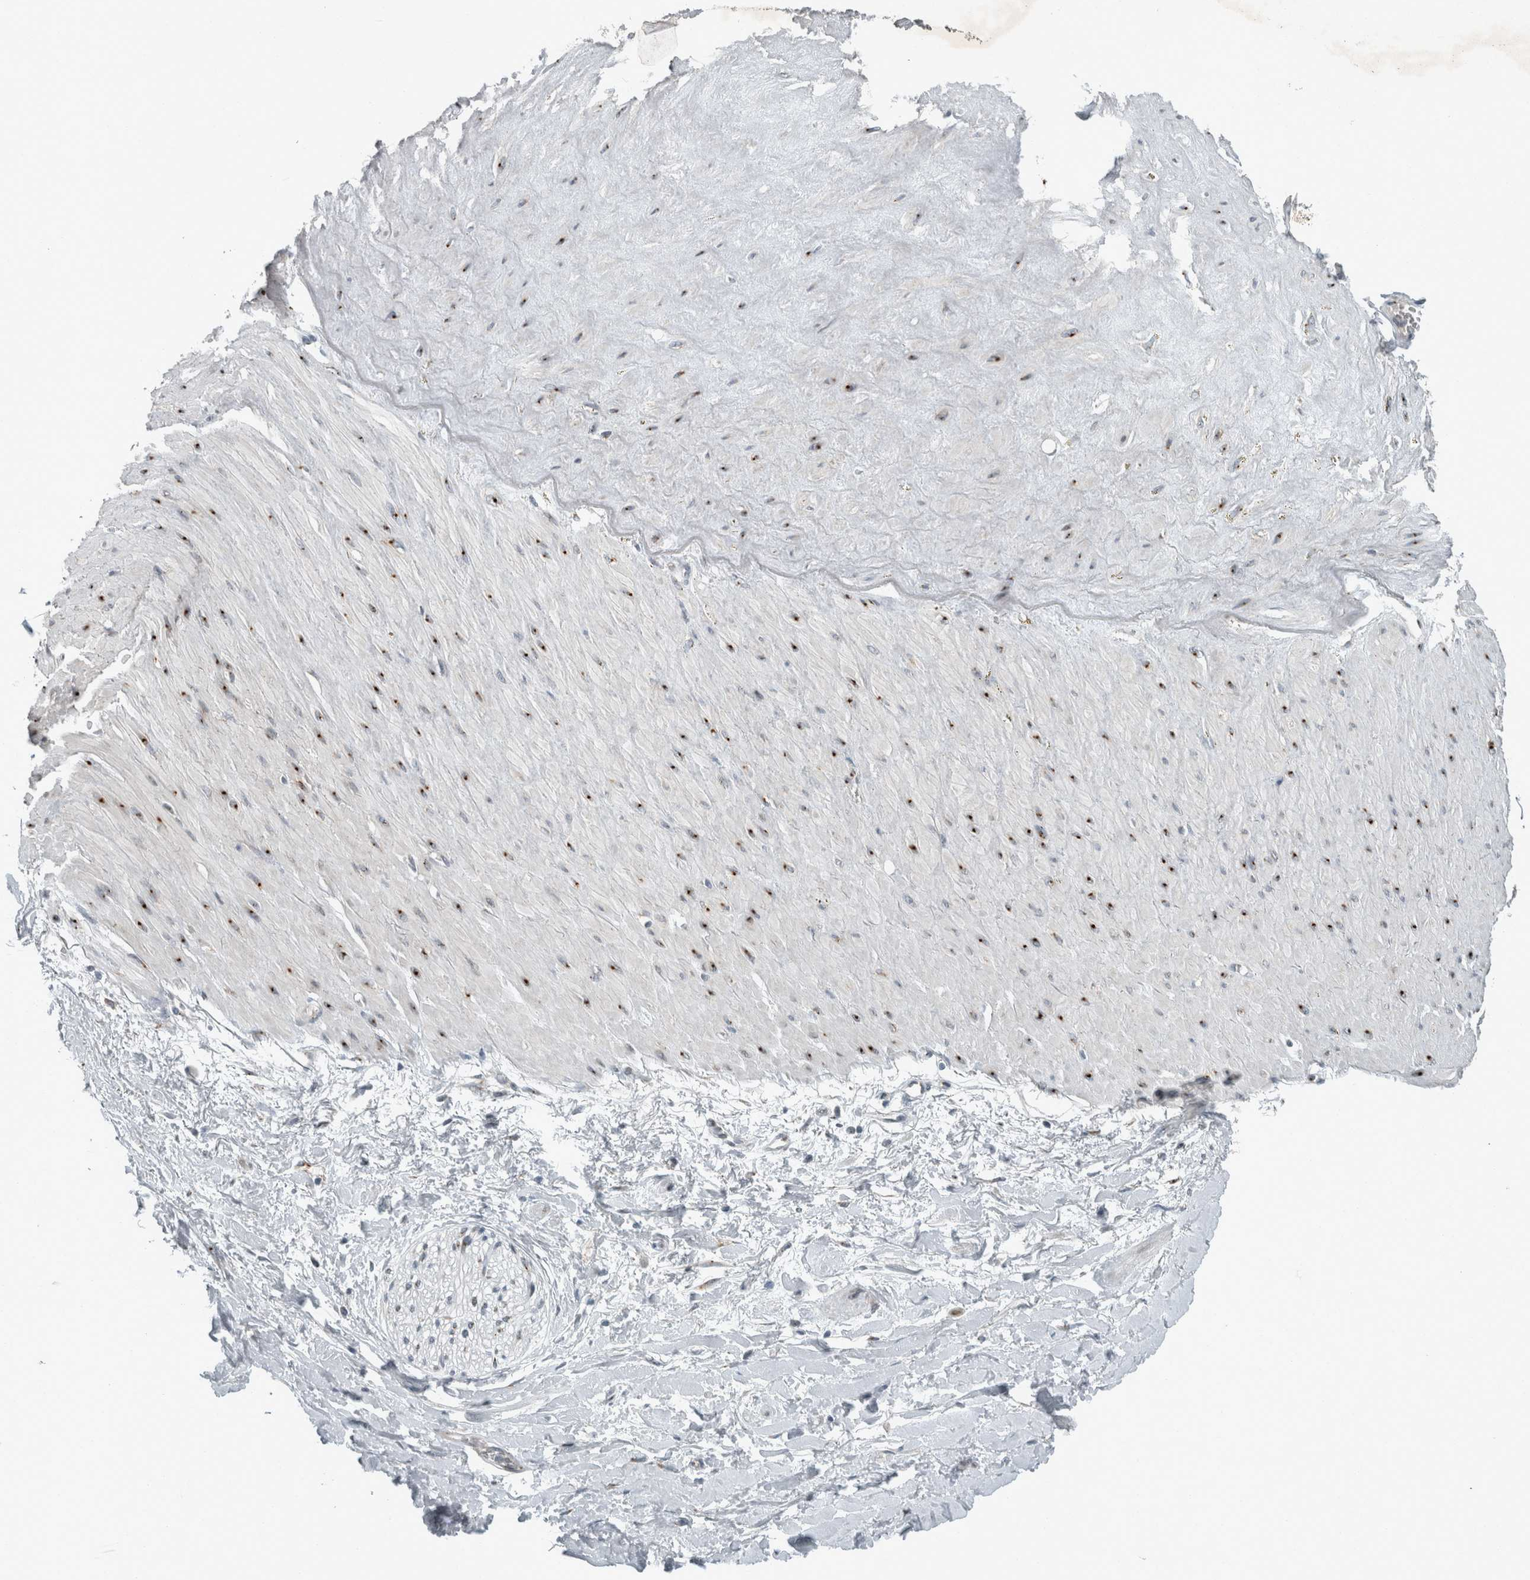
{"staining": {"intensity": "negative", "quantity": "none", "location": "none"}, "tissue": "adipose tissue", "cell_type": "Adipocytes", "image_type": "normal", "snomed": [{"axis": "morphology", "description": "Normal tissue, NOS"}, {"axis": "topography", "description": "Soft tissue"}], "caption": "IHC image of normal adipose tissue stained for a protein (brown), which shows no positivity in adipocytes. The staining was performed using DAB (3,3'-diaminobenzidine) to visualize the protein expression in brown, while the nuclei were stained in blue with hematoxylin (Magnification: 20x).", "gene": "KIF1C", "patient": {"sex": "male", "age": 72}}